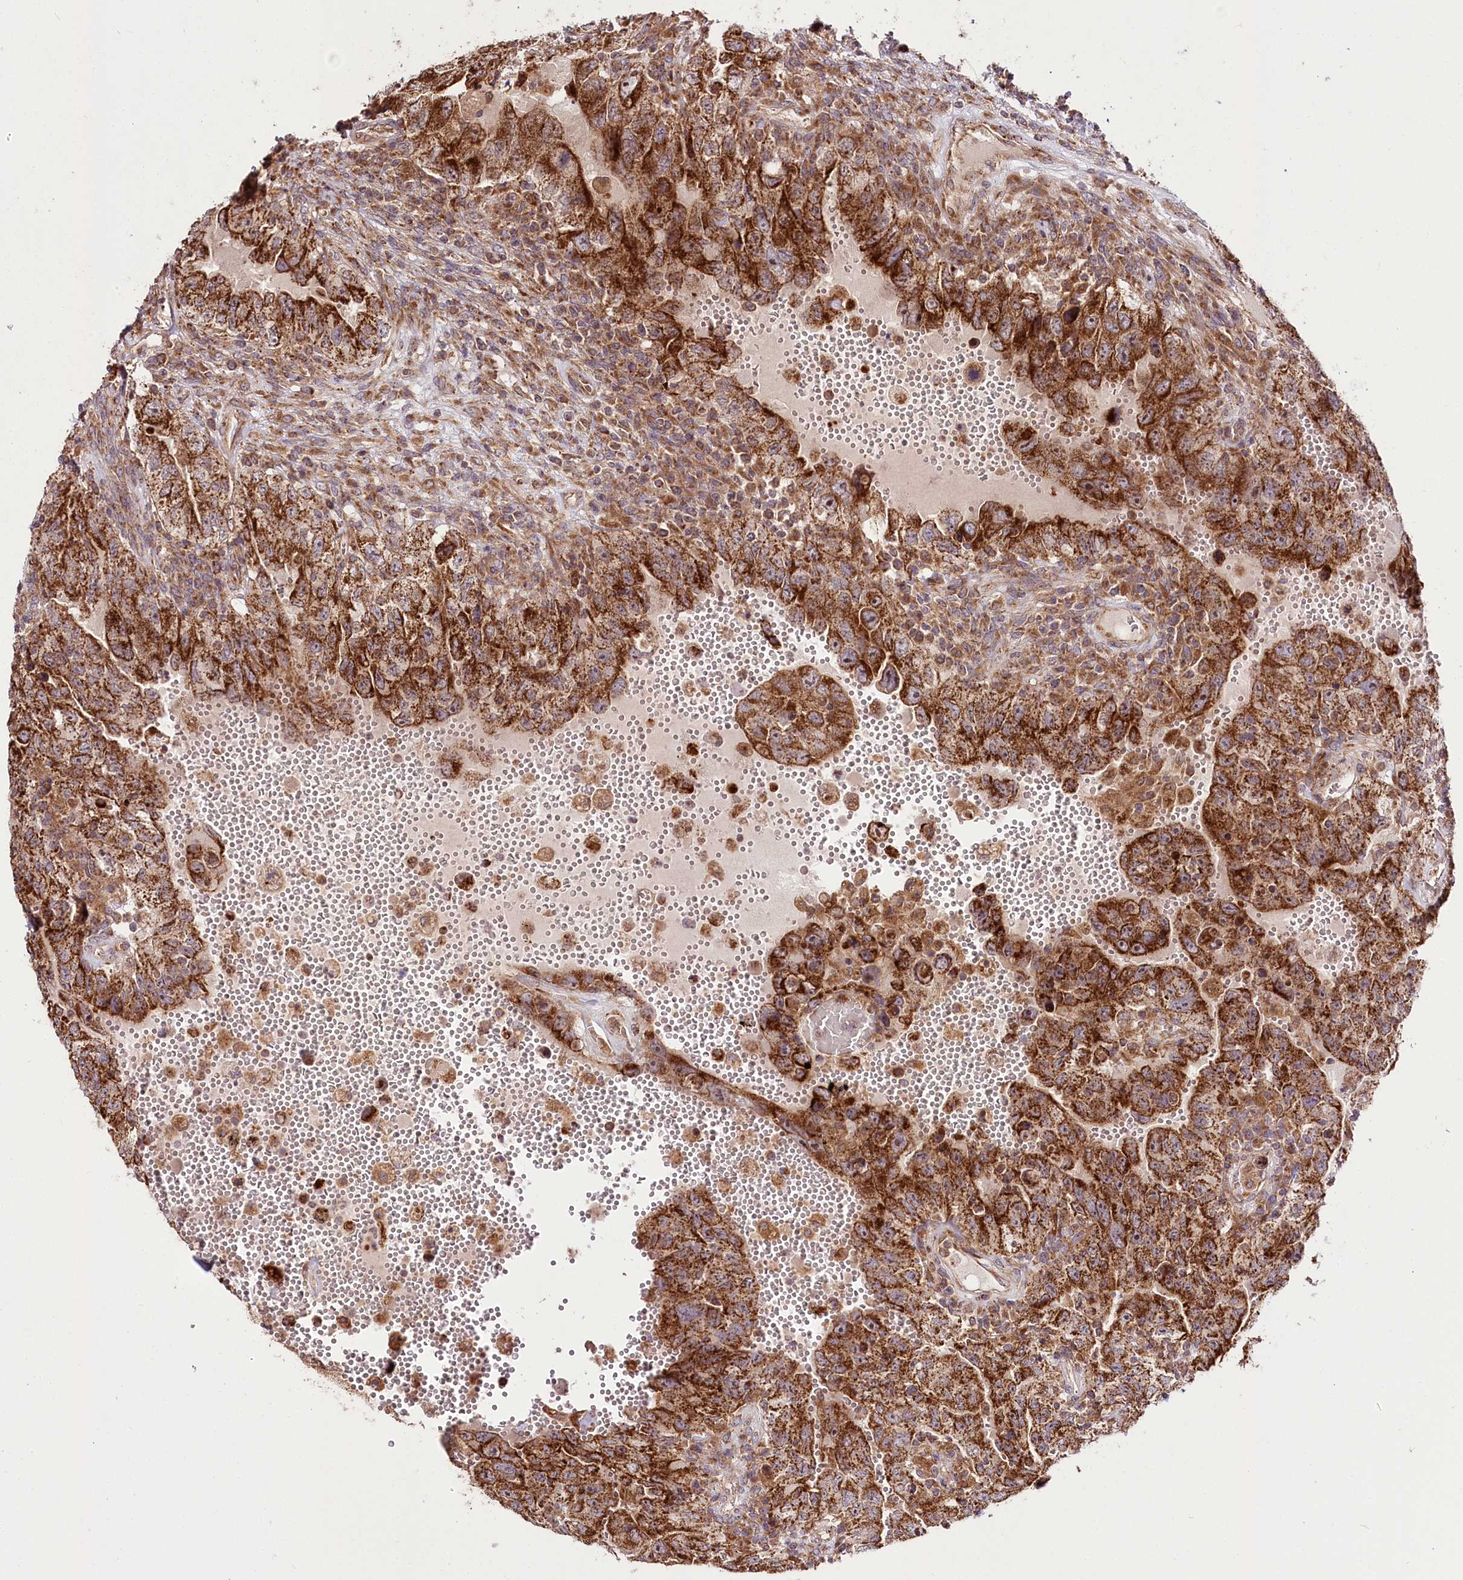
{"staining": {"intensity": "strong", "quantity": ">75%", "location": "cytoplasmic/membranous"}, "tissue": "testis cancer", "cell_type": "Tumor cells", "image_type": "cancer", "snomed": [{"axis": "morphology", "description": "Carcinoma, Embryonal, NOS"}, {"axis": "topography", "description": "Testis"}], "caption": "A histopathology image showing strong cytoplasmic/membranous expression in about >75% of tumor cells in testis embryonal carcinoma, as visualized by brown immunohistochemical staining.", "gene": "RAB7A", "patient": {"sex": "male", "age": 26}}